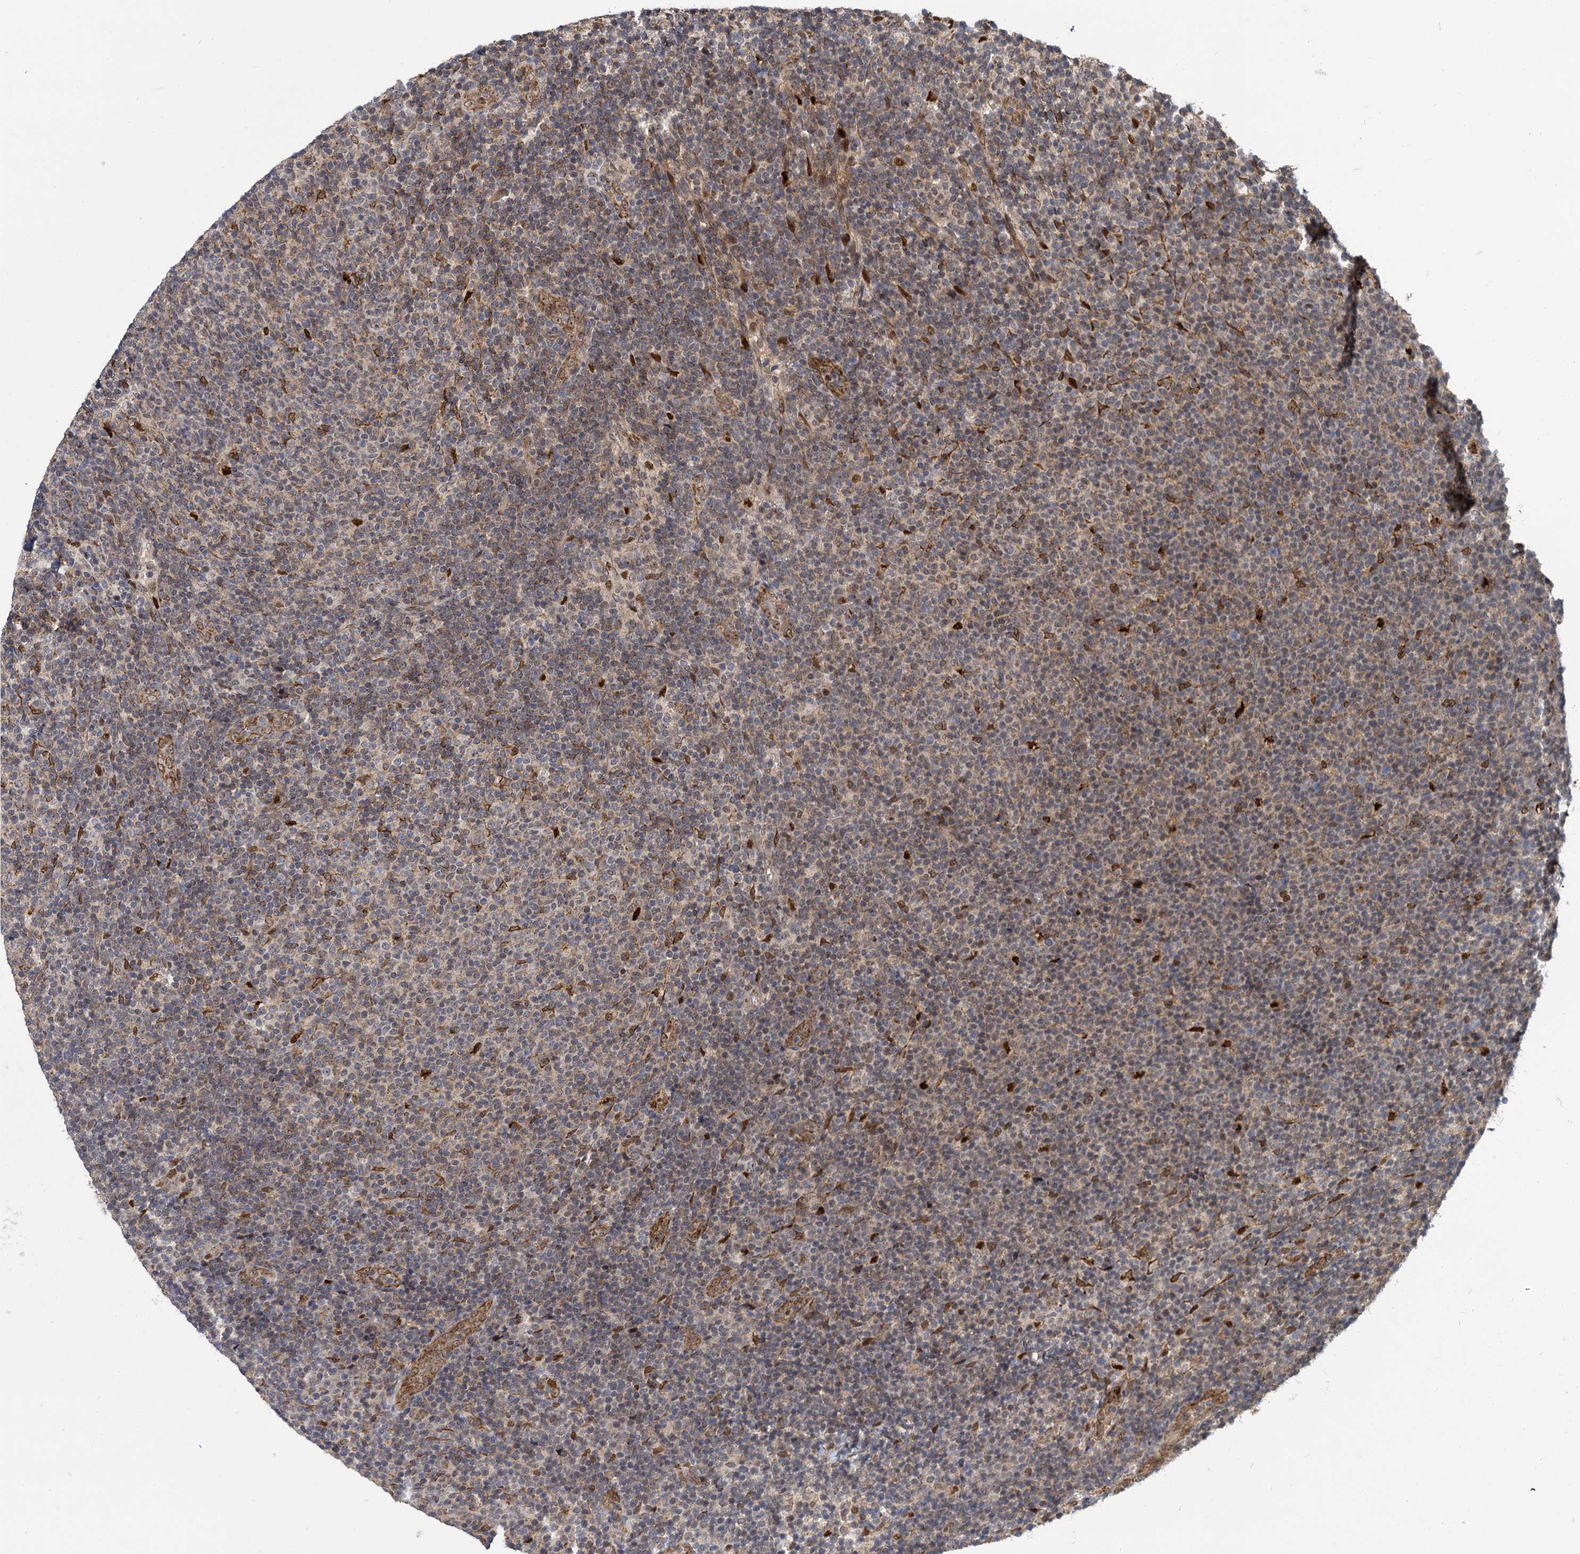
{"staining": {"intensity": "weak", "quantity": "<25%", "location": "cytoplasmic/membranous"}, "tissue": "lymphoma", "cell_type": "Tumor cells", "image_type": "cancer", "snomed": [{"axis": "morphology", "description": "Malignant lymphoma, non-Hodgkin's type, Low grade"}, {"axis": "topography", "description": "Lymph node"}], "caption": "Lymphoma stained for a protein using immunohistochemistry exhibits no expression tumor cells.", "gene": "GAL3ST4", "patient": {"sex": "male", "age": 66}}